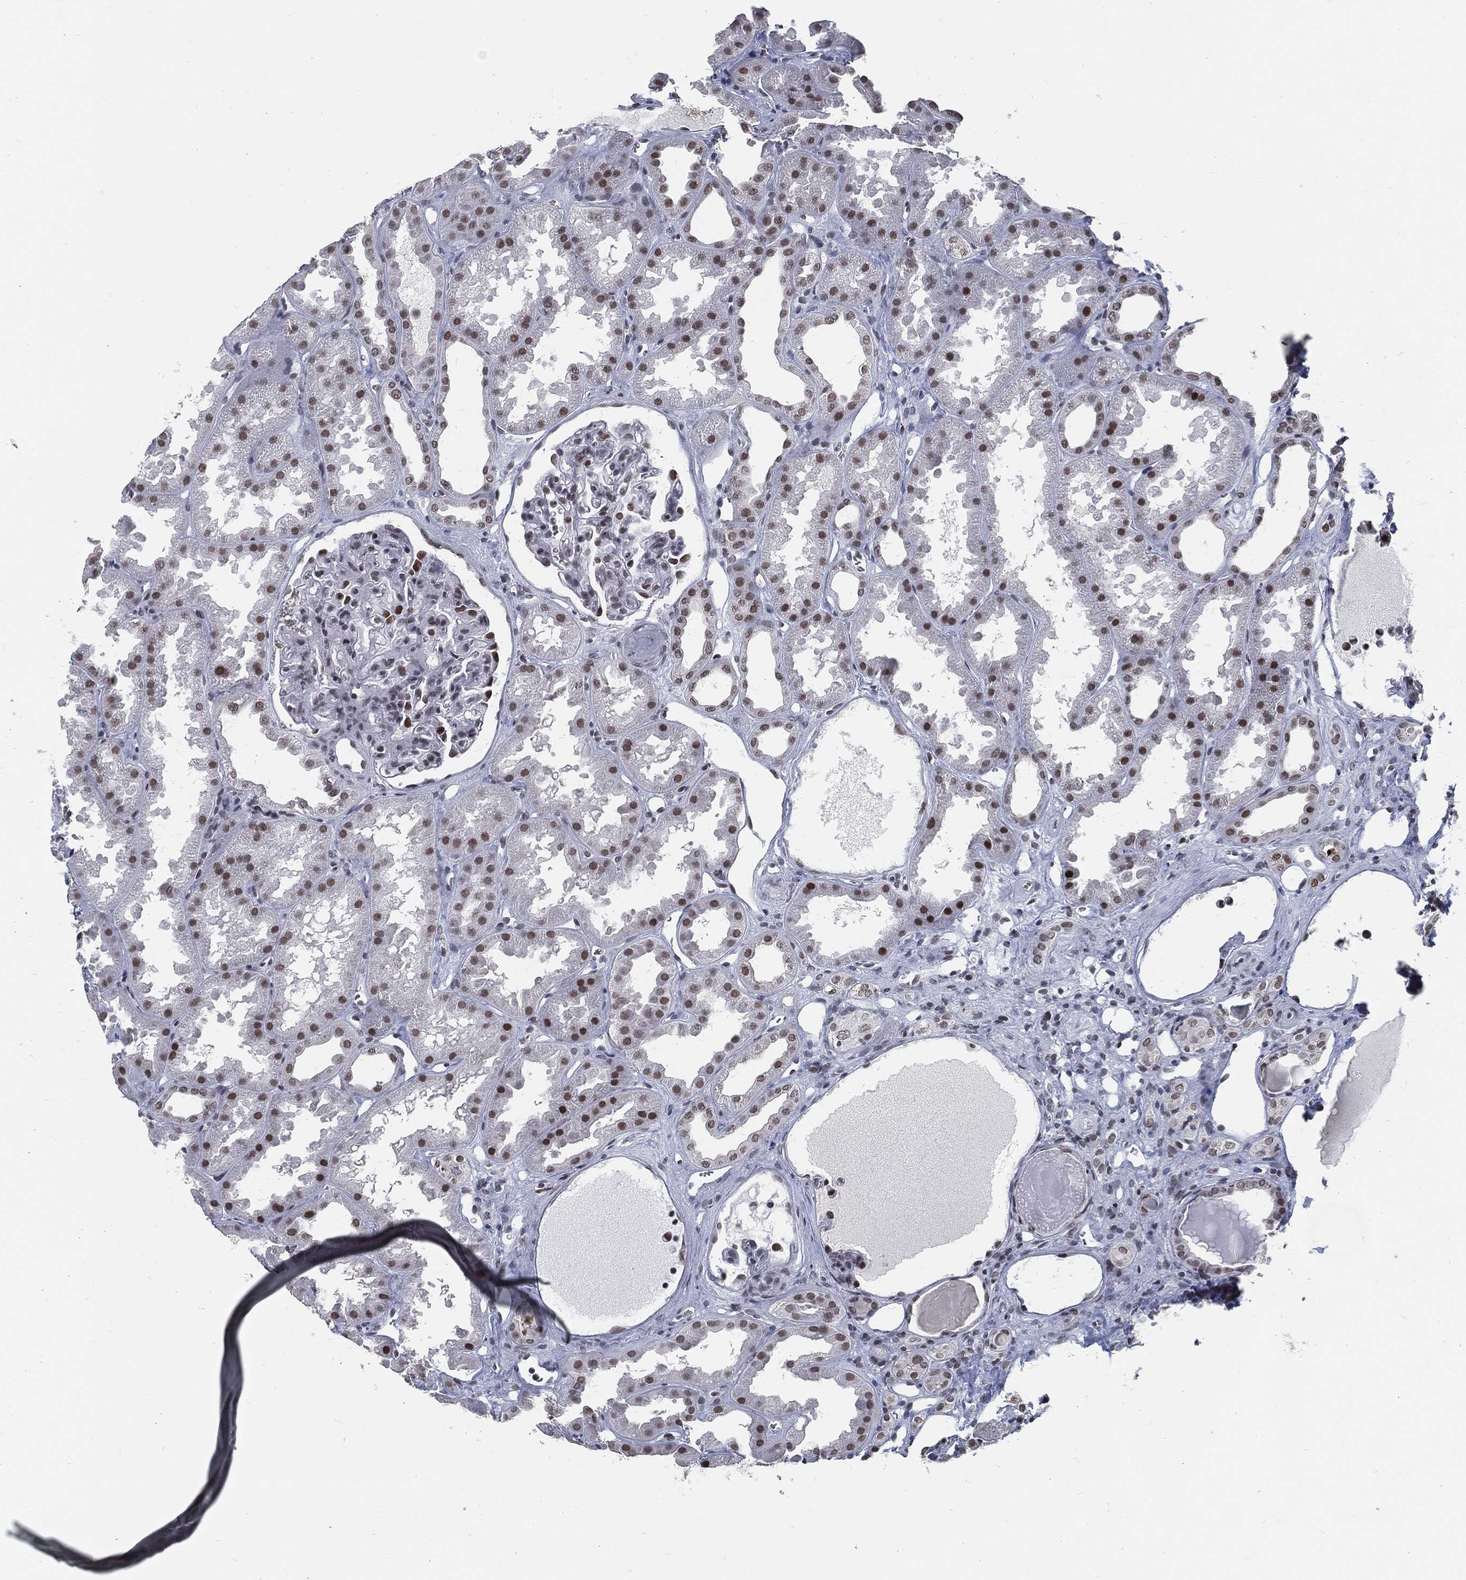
{"staining": {"intensity": "strong", "quantity": "<25%", "location": "nuclear"}, "tissue": "kidney", "cell_type": "Cells in glomeruli", "image_type": "normal", "snomed": [{"axis": "morphology", "description": "Normal tissue, NOS"}, {"axis": "topography", "description": "Kidney"}], "caption": "An immunohistochemistry micrograph of benign tissue is shown. Protein staining in brown highlights strong nuclear positivity in kidney within cells in glomeruli.", "gene": "ANXA1", "patient": {"sex": "male", "age": 61}}